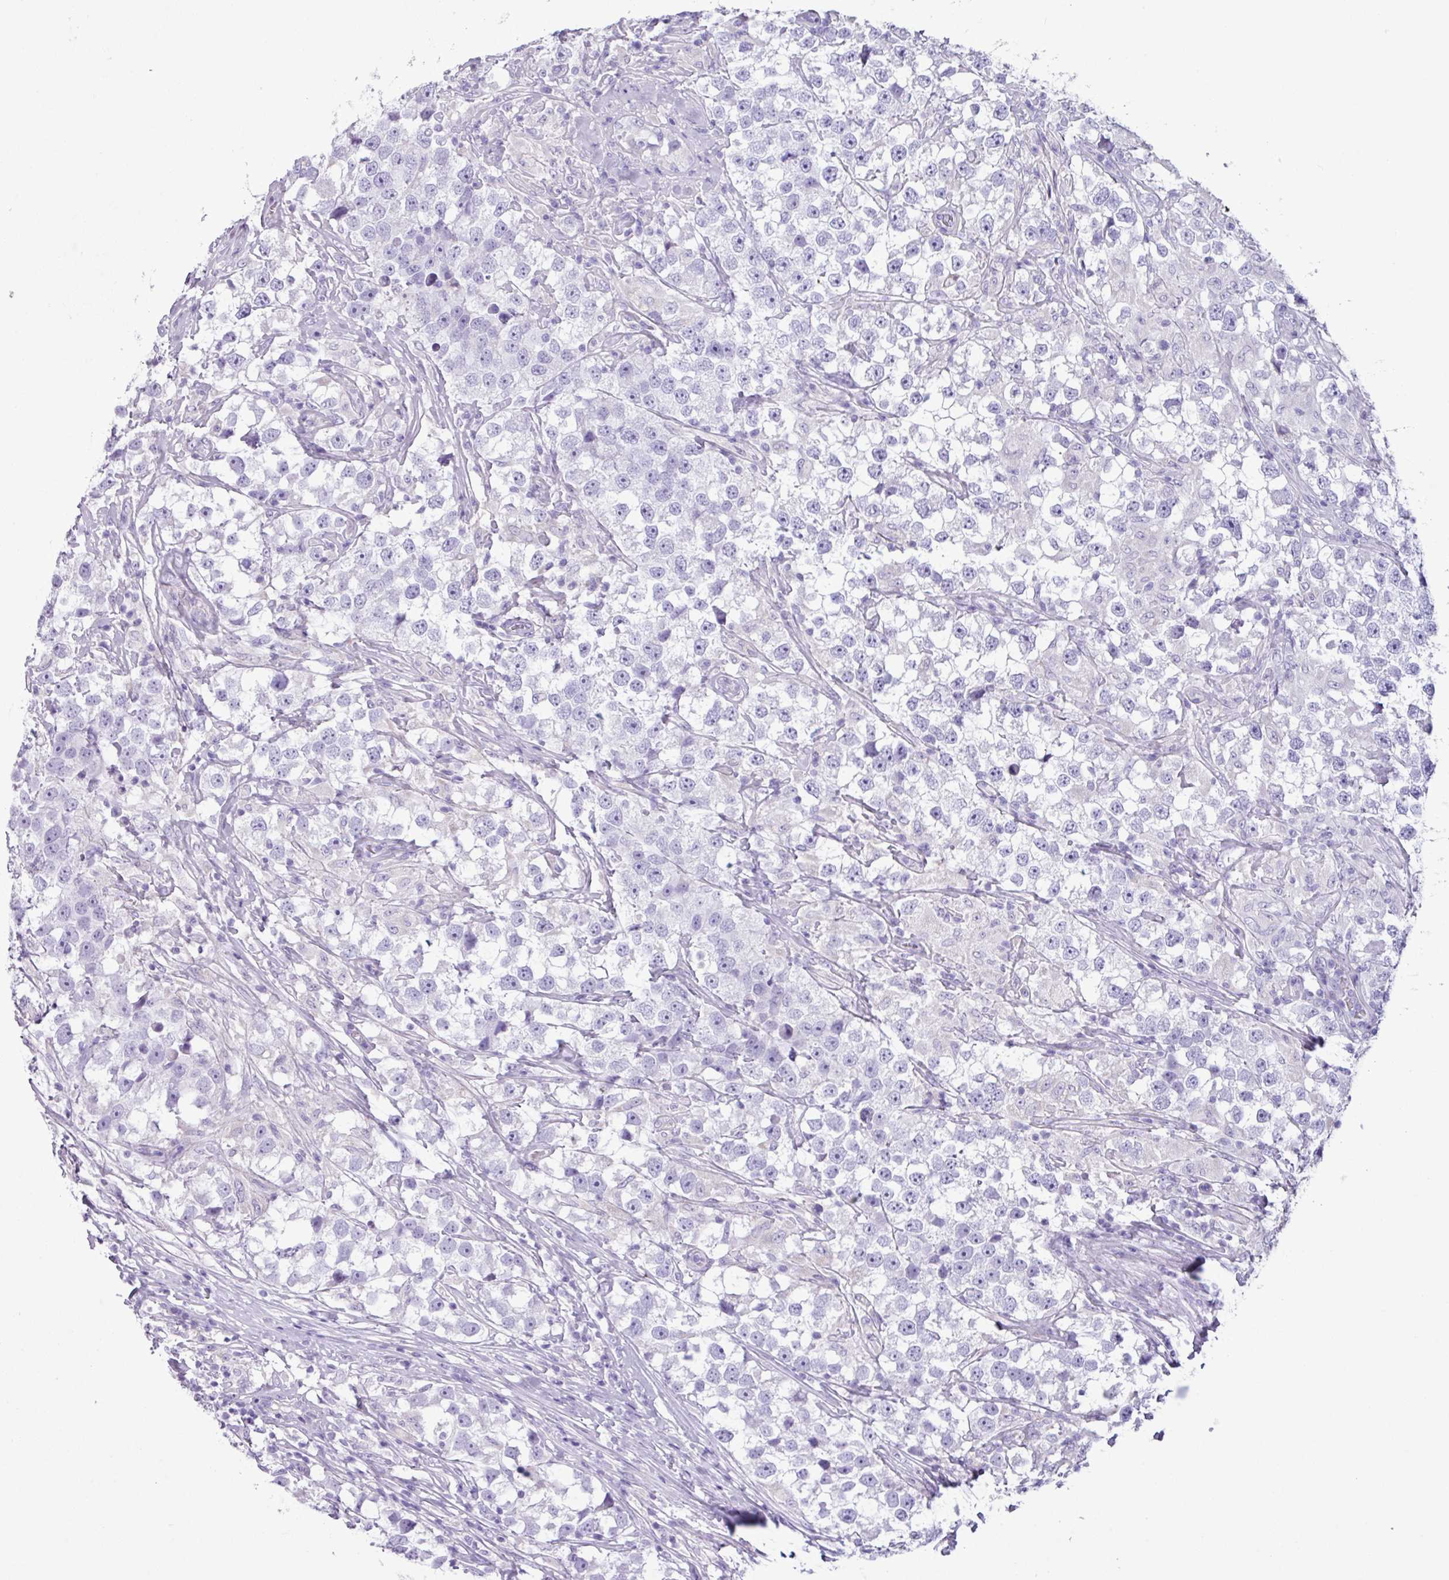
{"staining": {"intensity": "negative", "quantity": "none", "location": "none"}, "tissue": "testis cancer", "cell_type": "Tumor cells", "image_type": "cancer", "snomed": [{"axis": "morphology", "description": "Seminoma, NOS"}, {"axis": "topography", "description": "Testis"}], "caption": "A high-resolution micrograph shows immunohistochemistry staining of testis cancer (seminoma), which shows no significant positivity in tumor cells.", "gene": "AGO3", "patient": {"sex": "male", "age": 46}}